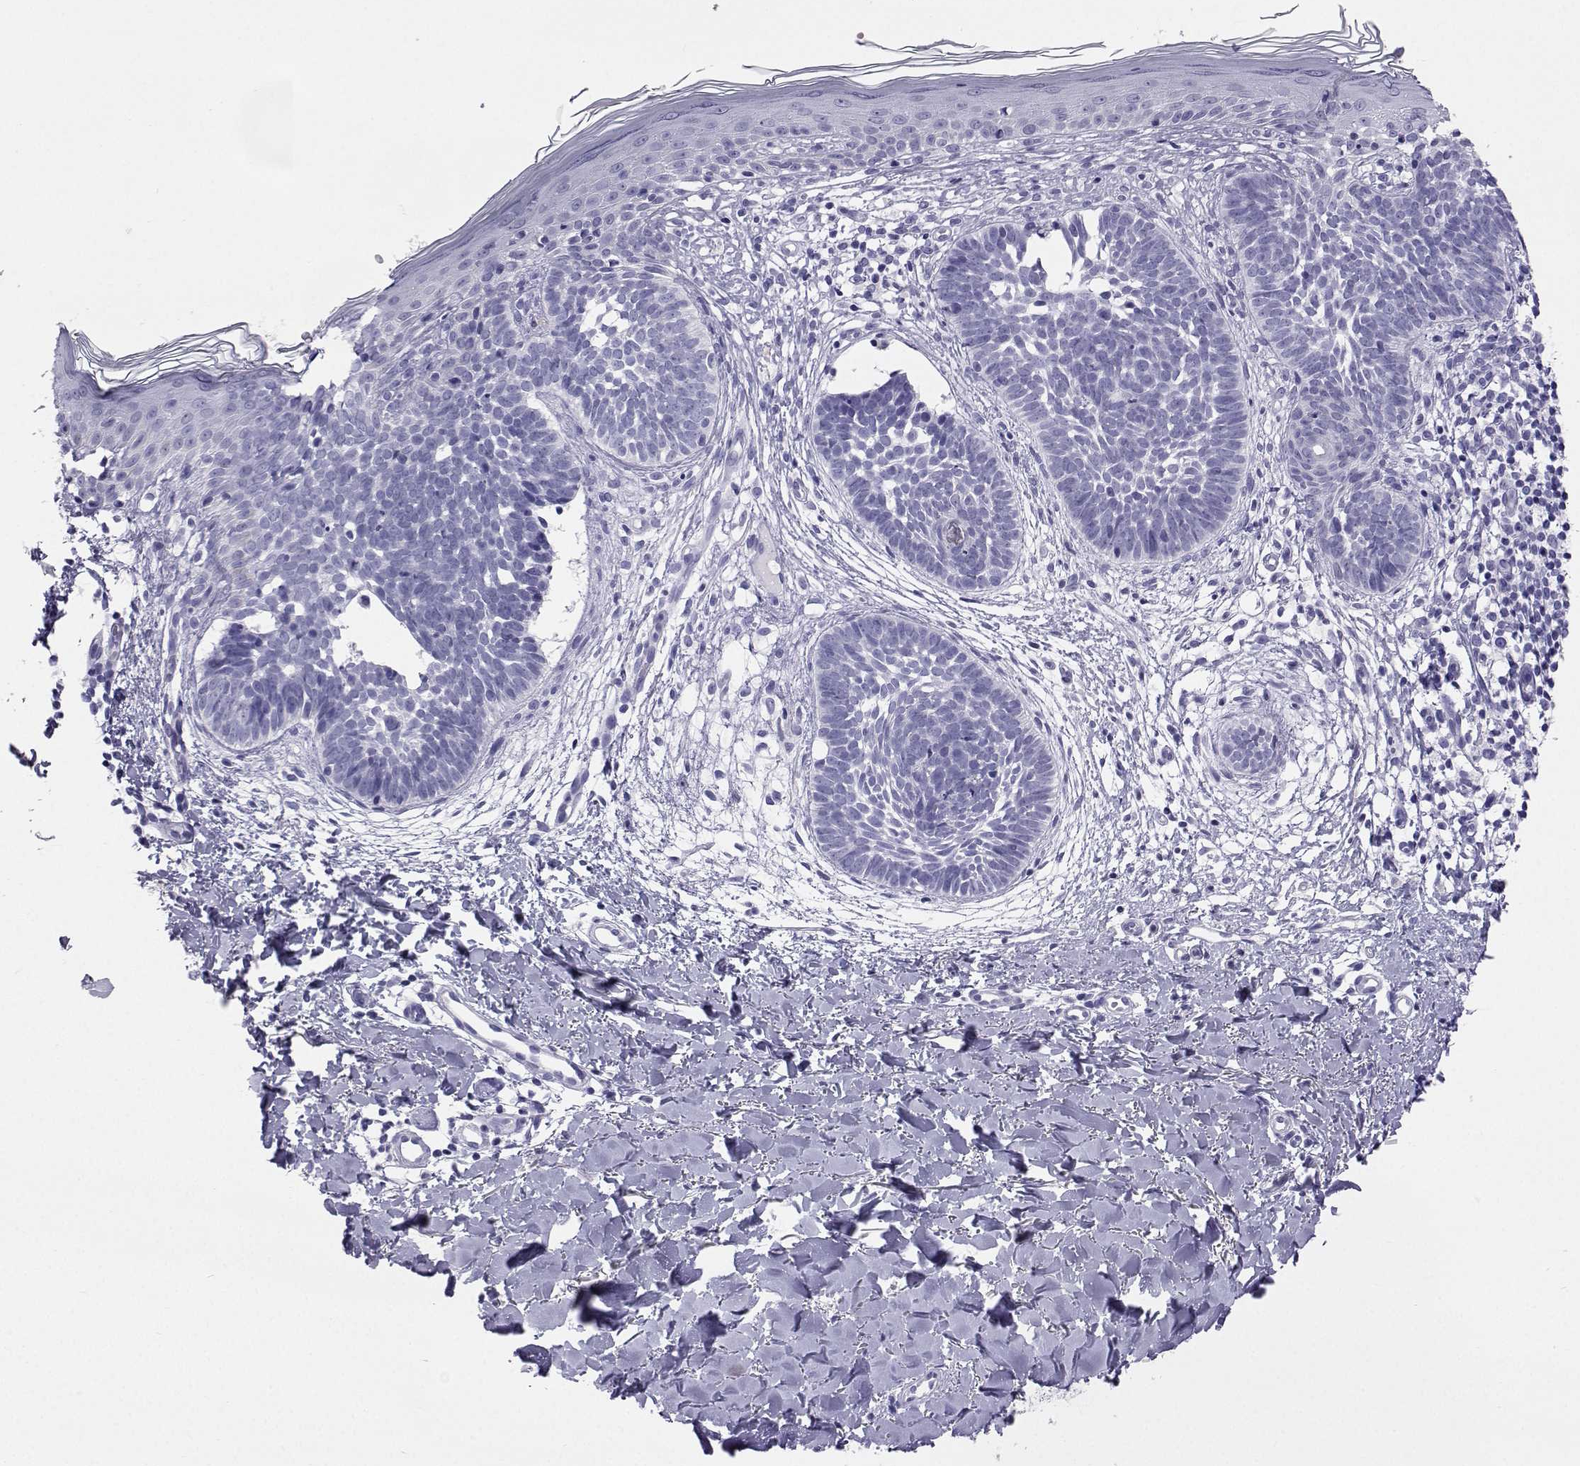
{"staining": {"intensity": "negative", "quantity": "none", "location": "none"}, "tissue": "skin cancer", "cell_type": "Tumor cells", "image_type": "cancer", "snomed": [{"axis": "morphology", "description": "Basal cell carcinoma"}, {"axis": "topography", "description": "Skin"}], "caption": "Skin cancer (basal cell carcinoma) was stained to show a protein in brown. There is no significant positivity in tumor cells.", "gene": "PLIN4", "patient": {"sex": "female", "age": 51}}